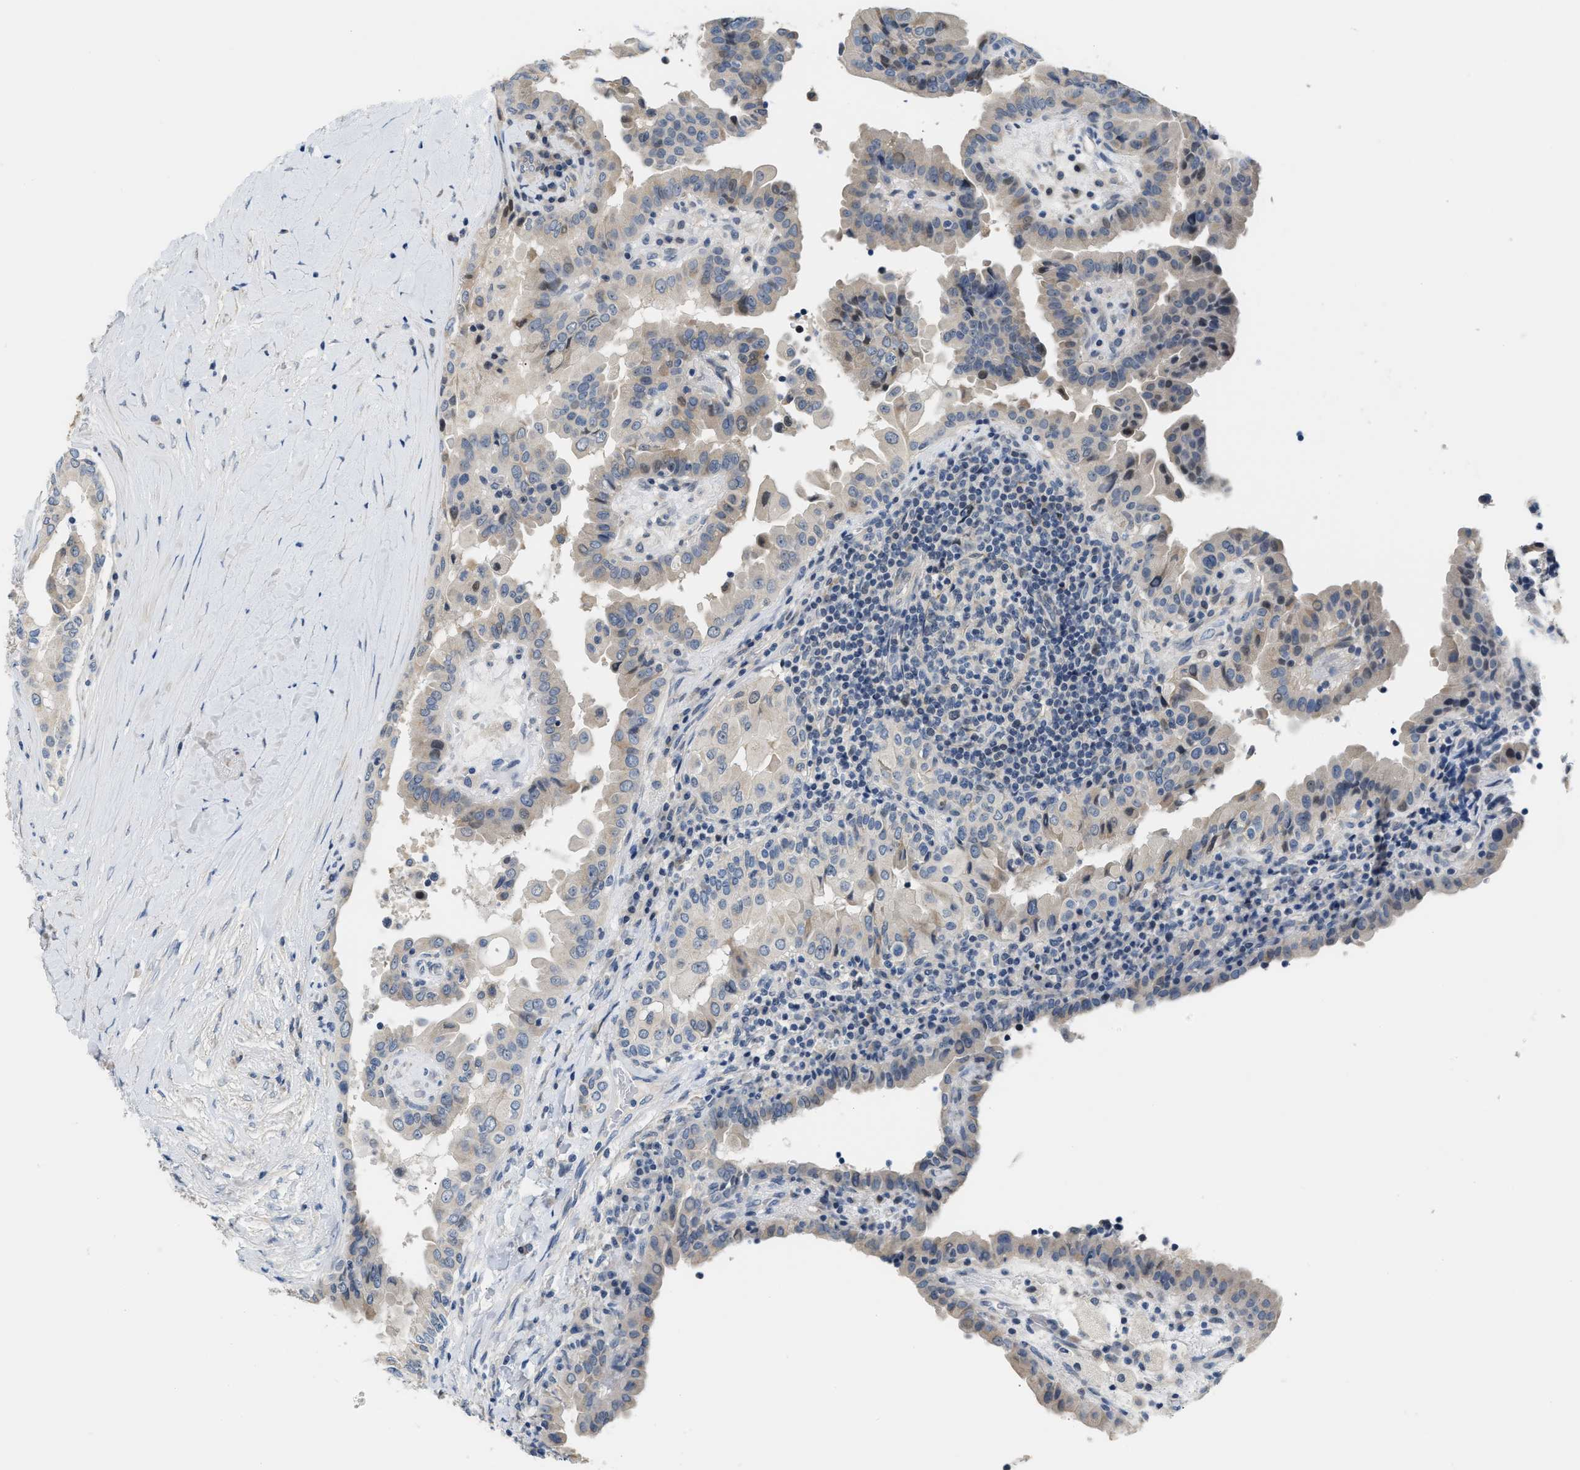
{"staining": {"intensity": "weak", "quantity": "<25%", "location": "cytoplasmic/membranous"}, "tissue": "thyroid cancer", "cell_type": "Tumor cells", "image_type": "cancer", "snomed": [{"axis": "morphology", "description": "Papillary adenocarcinoma, NOS"}, {"axis": "topography", "description": "Thyroid gland"}], "caption": "High power microscopy image of an IHC micrograph of thyroid cancer, revealing no significant expression in tumor cells. Brightfield microscopy of IHC stained with DAB (3,3'-diaminobenzidine) (brown) and hematoxylin (blue), captured at high magnification.", "gene": "CLGN", "patient": {"sex": "male", "age": 33}}